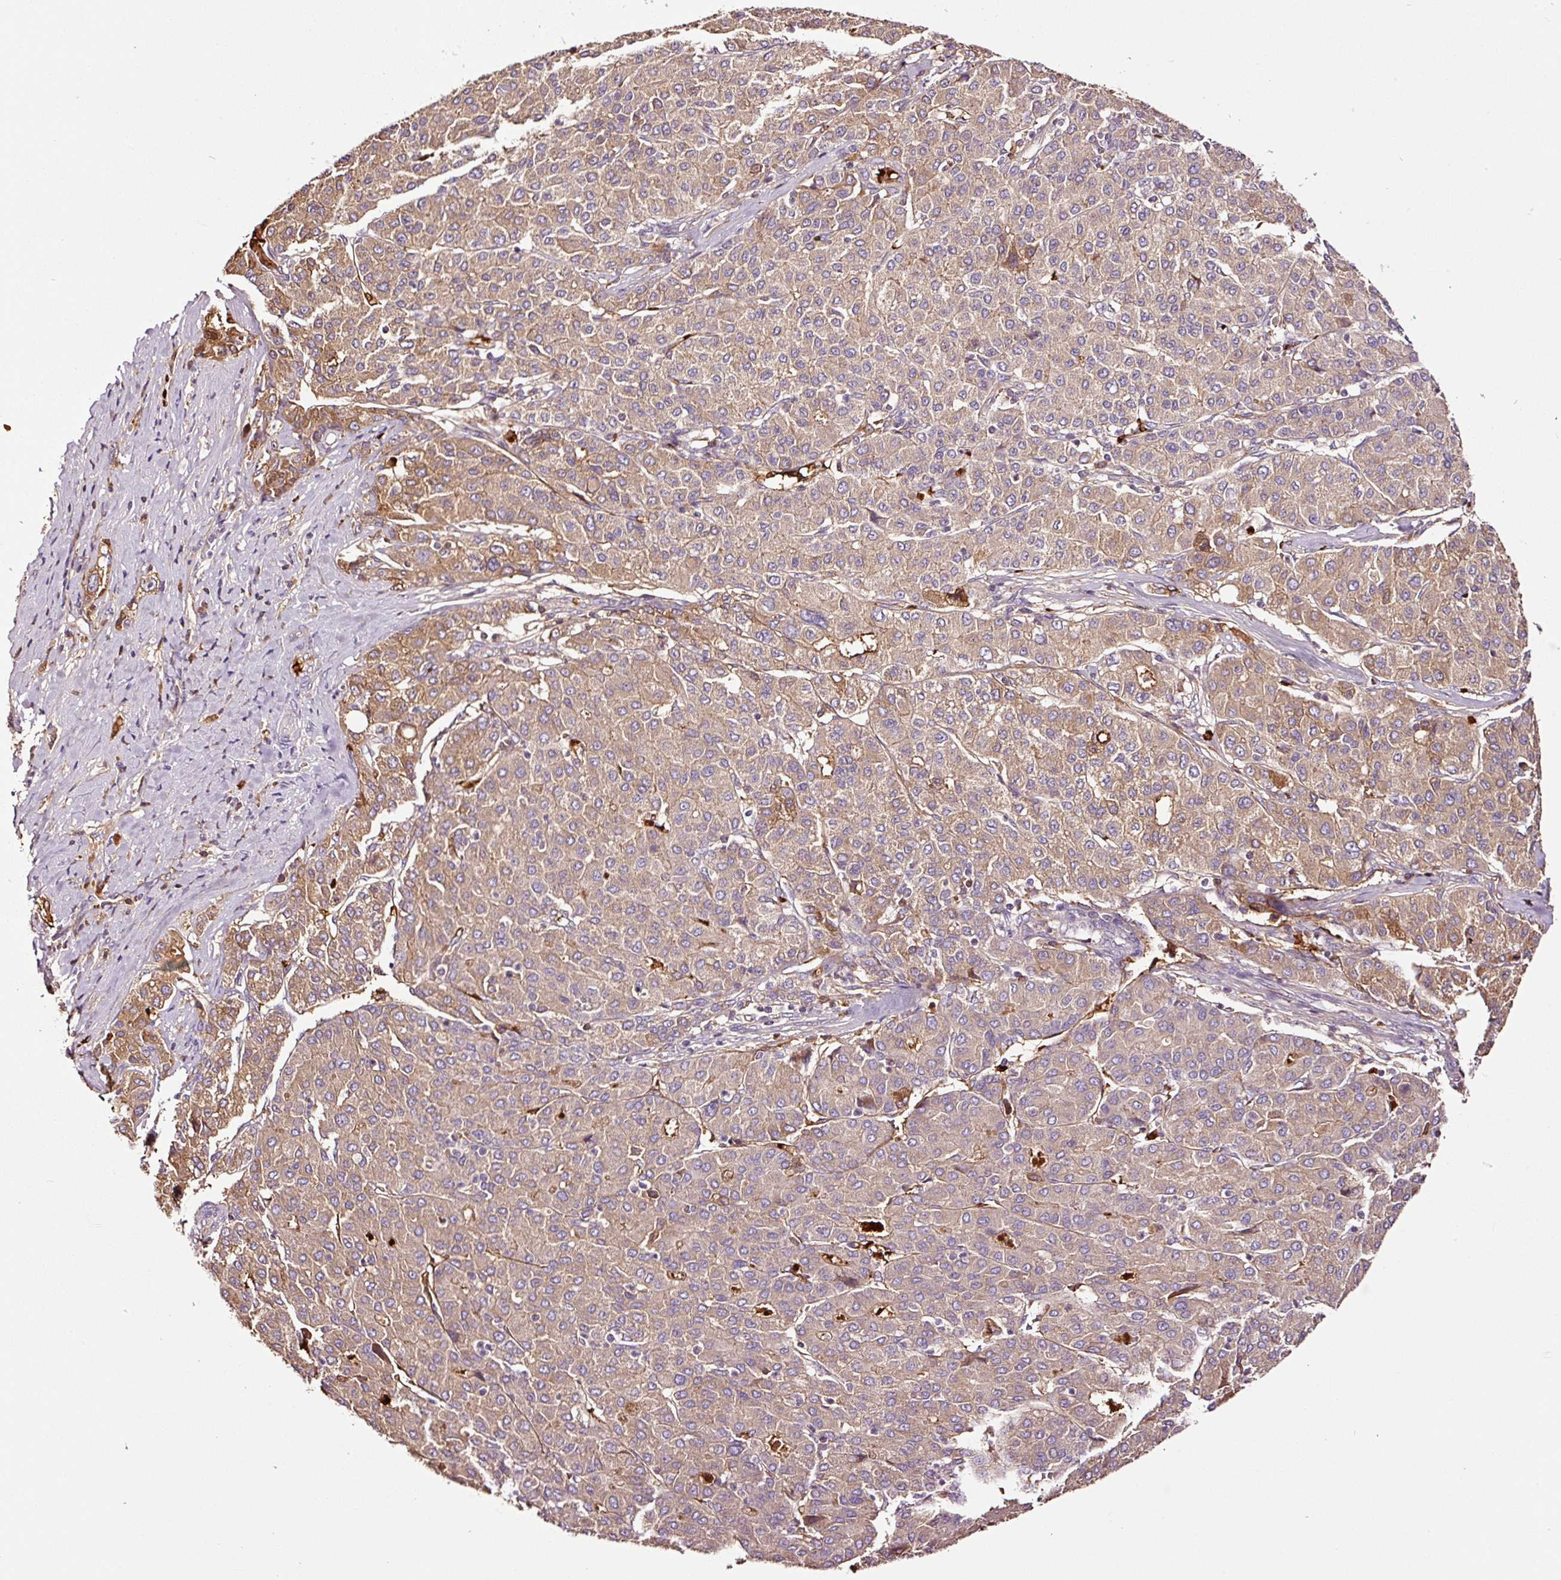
{"staining": {"intensity": "moderate", "quantity": ">75%", "location": "cytoplasmic/membranous"}, "tissue": "liver cancer", "cell_type": "Tumor cells", "image_type": "cancer", "snomed": [{"axis": "morphology", "description": "Carcinoma, Hepatocellular, NOS"}, {"axis": "topography", "description": "Liver"}], "caption": "Liver hepatocellular carcinoma tissue displays moderate cytoplasmic/membranous positivity in approximately >75% of tumor cells", "gene": "PGLYRP2", "patient": {"sex": "male", "age": 65}}